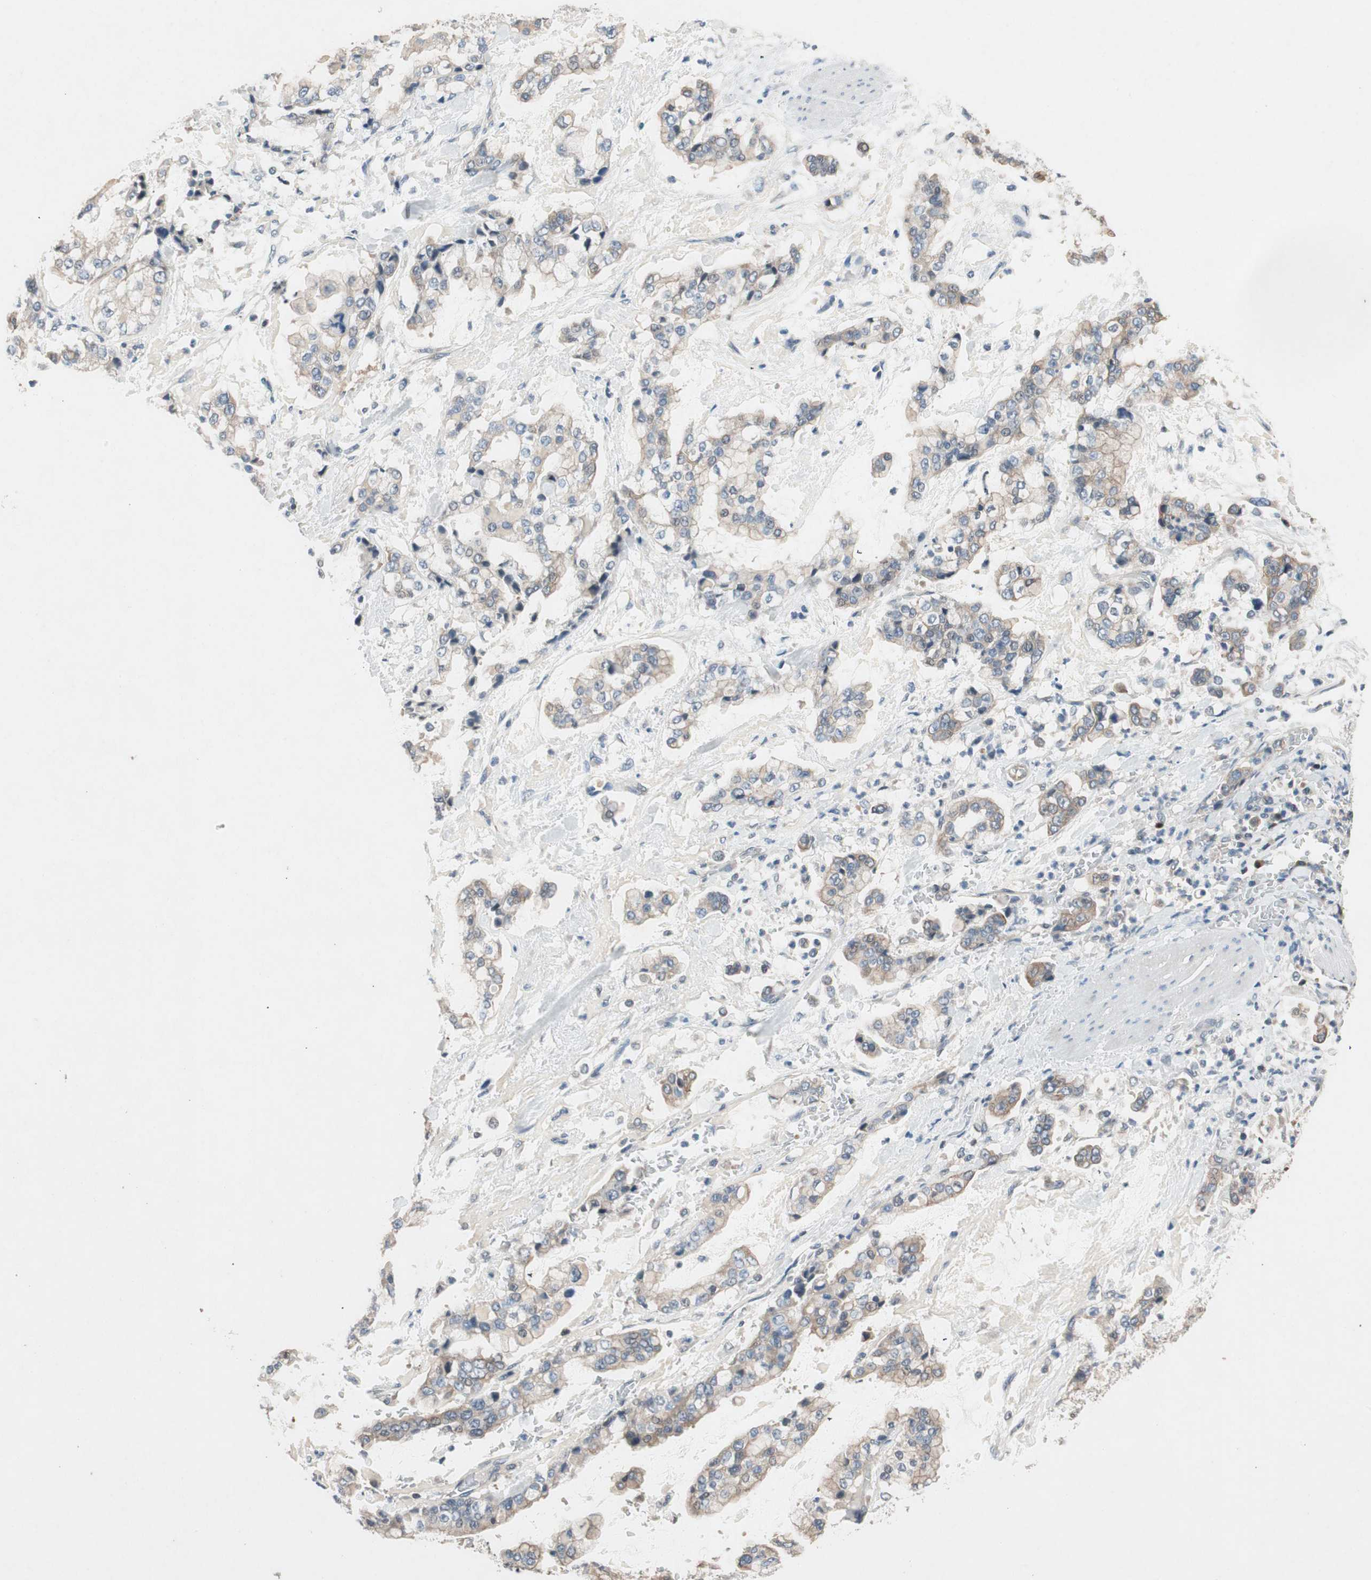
{"staining": {"intensity": "weak", "quantity": "25%-75%", "location": "cytoplasmic/membranous"}, "tissue": "stomach cancer", "cell_type": "Tumor cells", "image_type": "cancer", "snomed": [{"axis": "morphology", "description": "Normal tissue, NOS"}, {"axis": "morphology", "description": "Adenocarcinoma, NOS"}, {"axis": "topography", "description": "Stomach, upper"}, {"axis": "topography", "description": "Stomach"}], "caption": "Stomach cancer (adenocarcinoma) stained for a protein (brown) shows weak cytoplasmic/membranous positive expression in about 25%-75% of tumor cells.", "gene": "SERPINB5", "patient": {"sex": "male", "age": 76}}